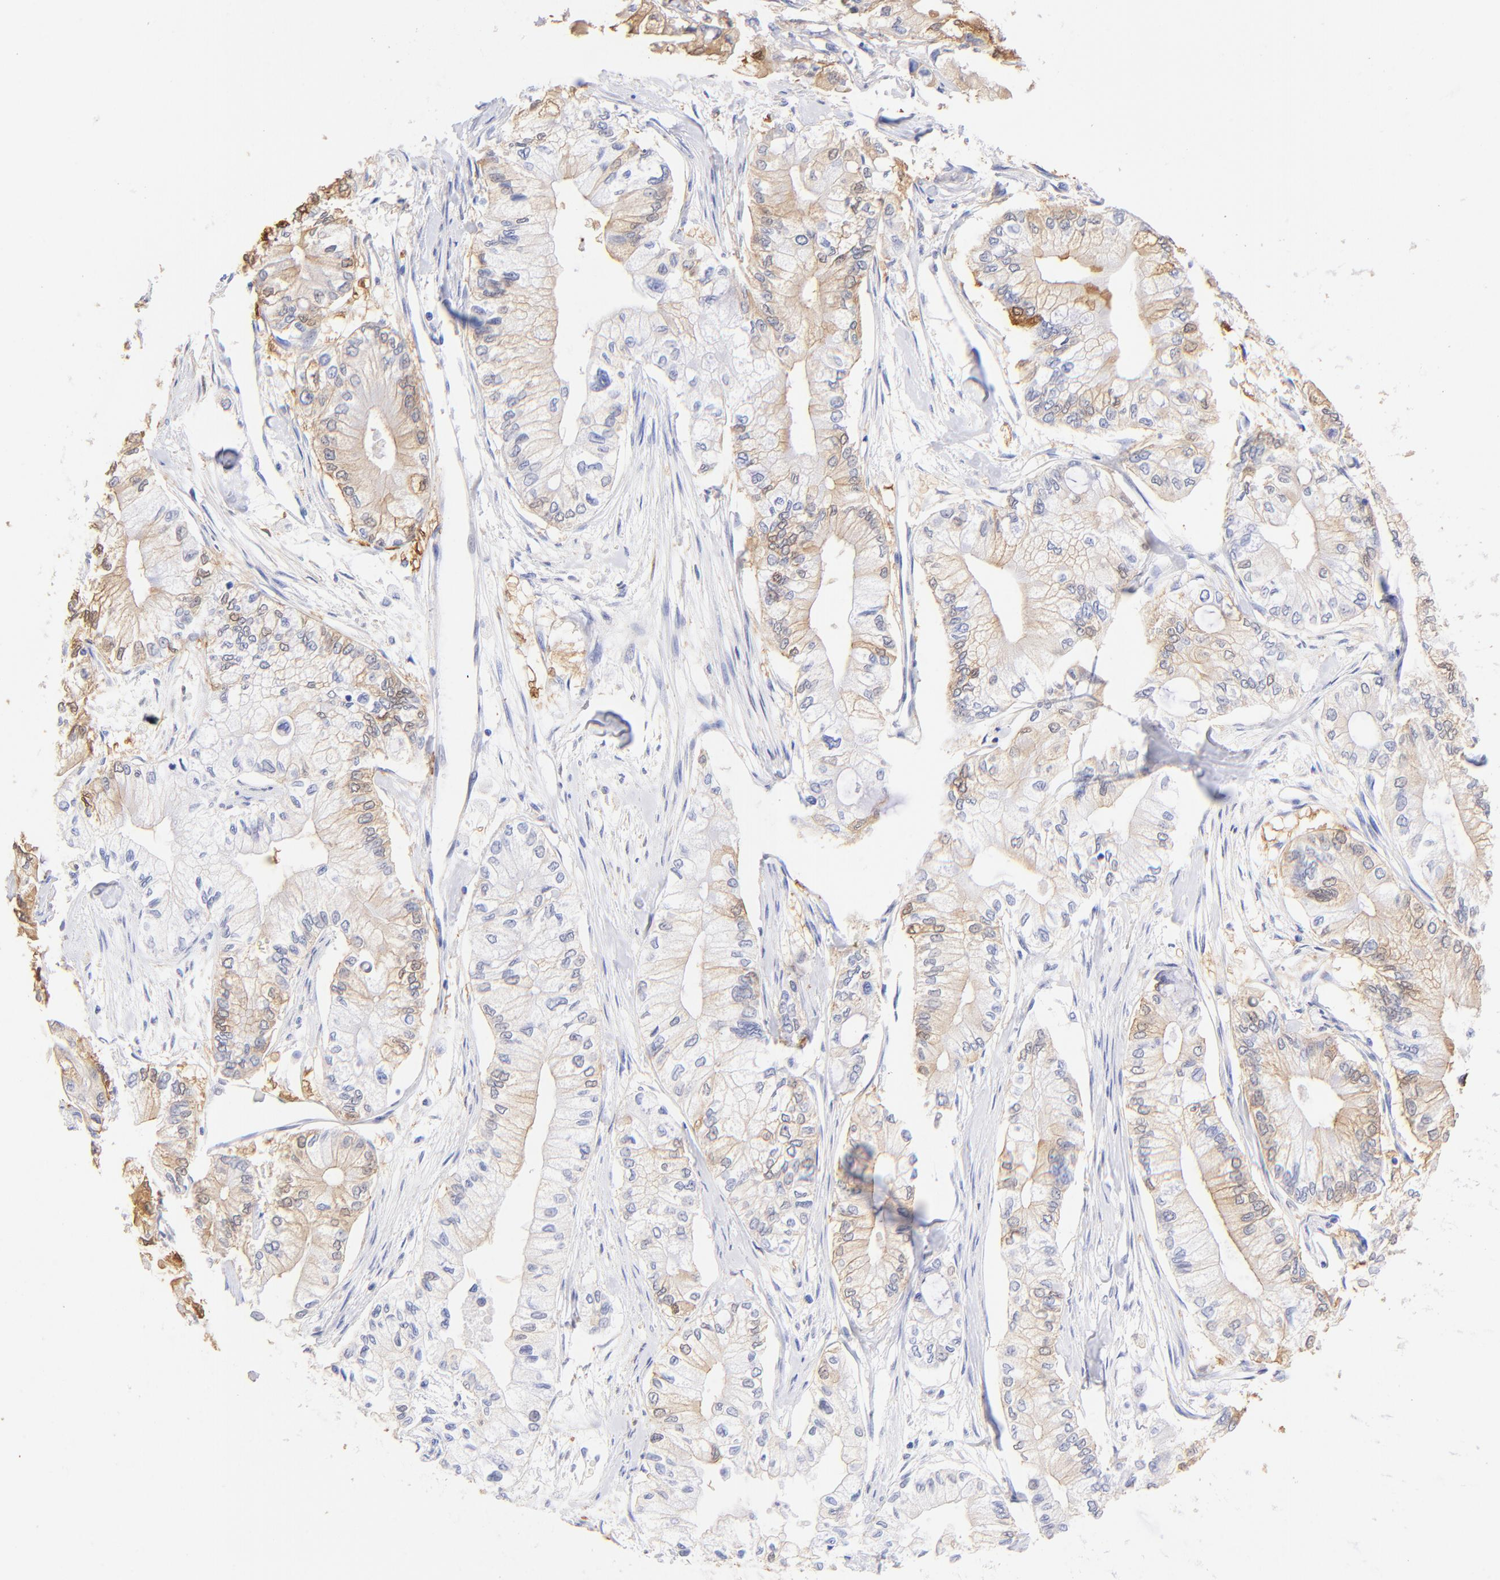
{"staining": {"intensity": "weak", "quantity": "<25%", "location": "cytoplasmic/membranous"}, "tissue": "pancreatic cancer", "cell_type": "Tumor cells", "image_type": "cancer", "snomed": [{"axis": "morphology", "description": "Adenocarcinoma, NOS"}, {"axis": "topography", "description": "Pancreas"}], "caption": "This micrograph is of pancreatic cancer (adenocarcinoma) stained with immunohistochemistry (IHC) to label a protein in brown with the nuclei are counter-stained blue. There is no positivity in tumor cells.", "gene": "ALDH1A1", "patient": {"sex": "male", "age": 79}}